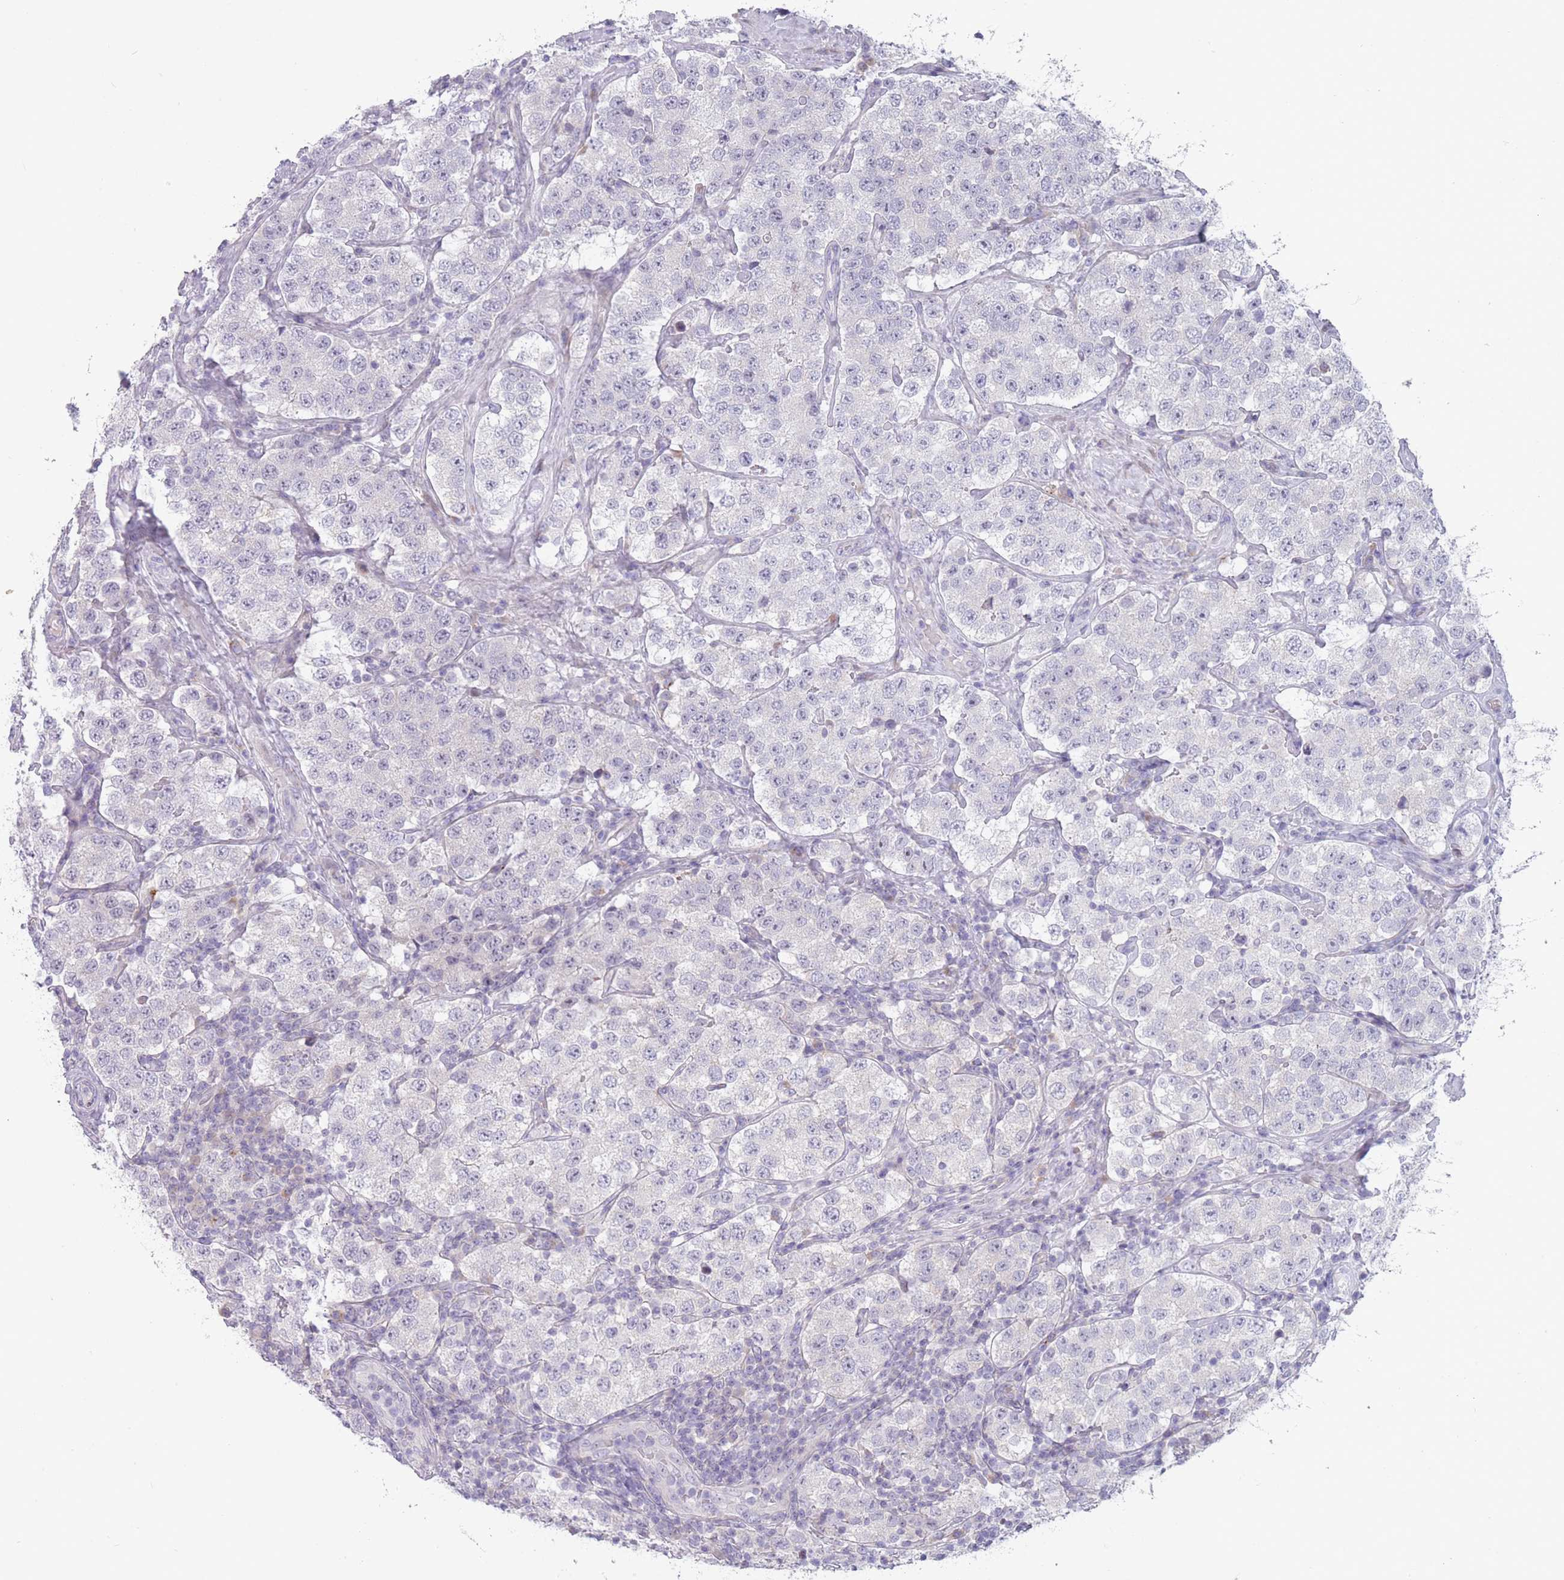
{"staining": {"intensity": "negative", "quantity": "none", "location": "none"}, "tissue": "testis cancer", "cell_type": "Tumor cells", "image_type": "cancer", "snomed": [{"axis": "morphology", "description": "Seminoma, NOS"}, {"axis": "topography", "description": "Testis"}], "caption": "Tumor cells show no significant protein staining in testis seminoma.", "gene": "PAIP2B", "patient": {"sex": "male", "age": 34}}